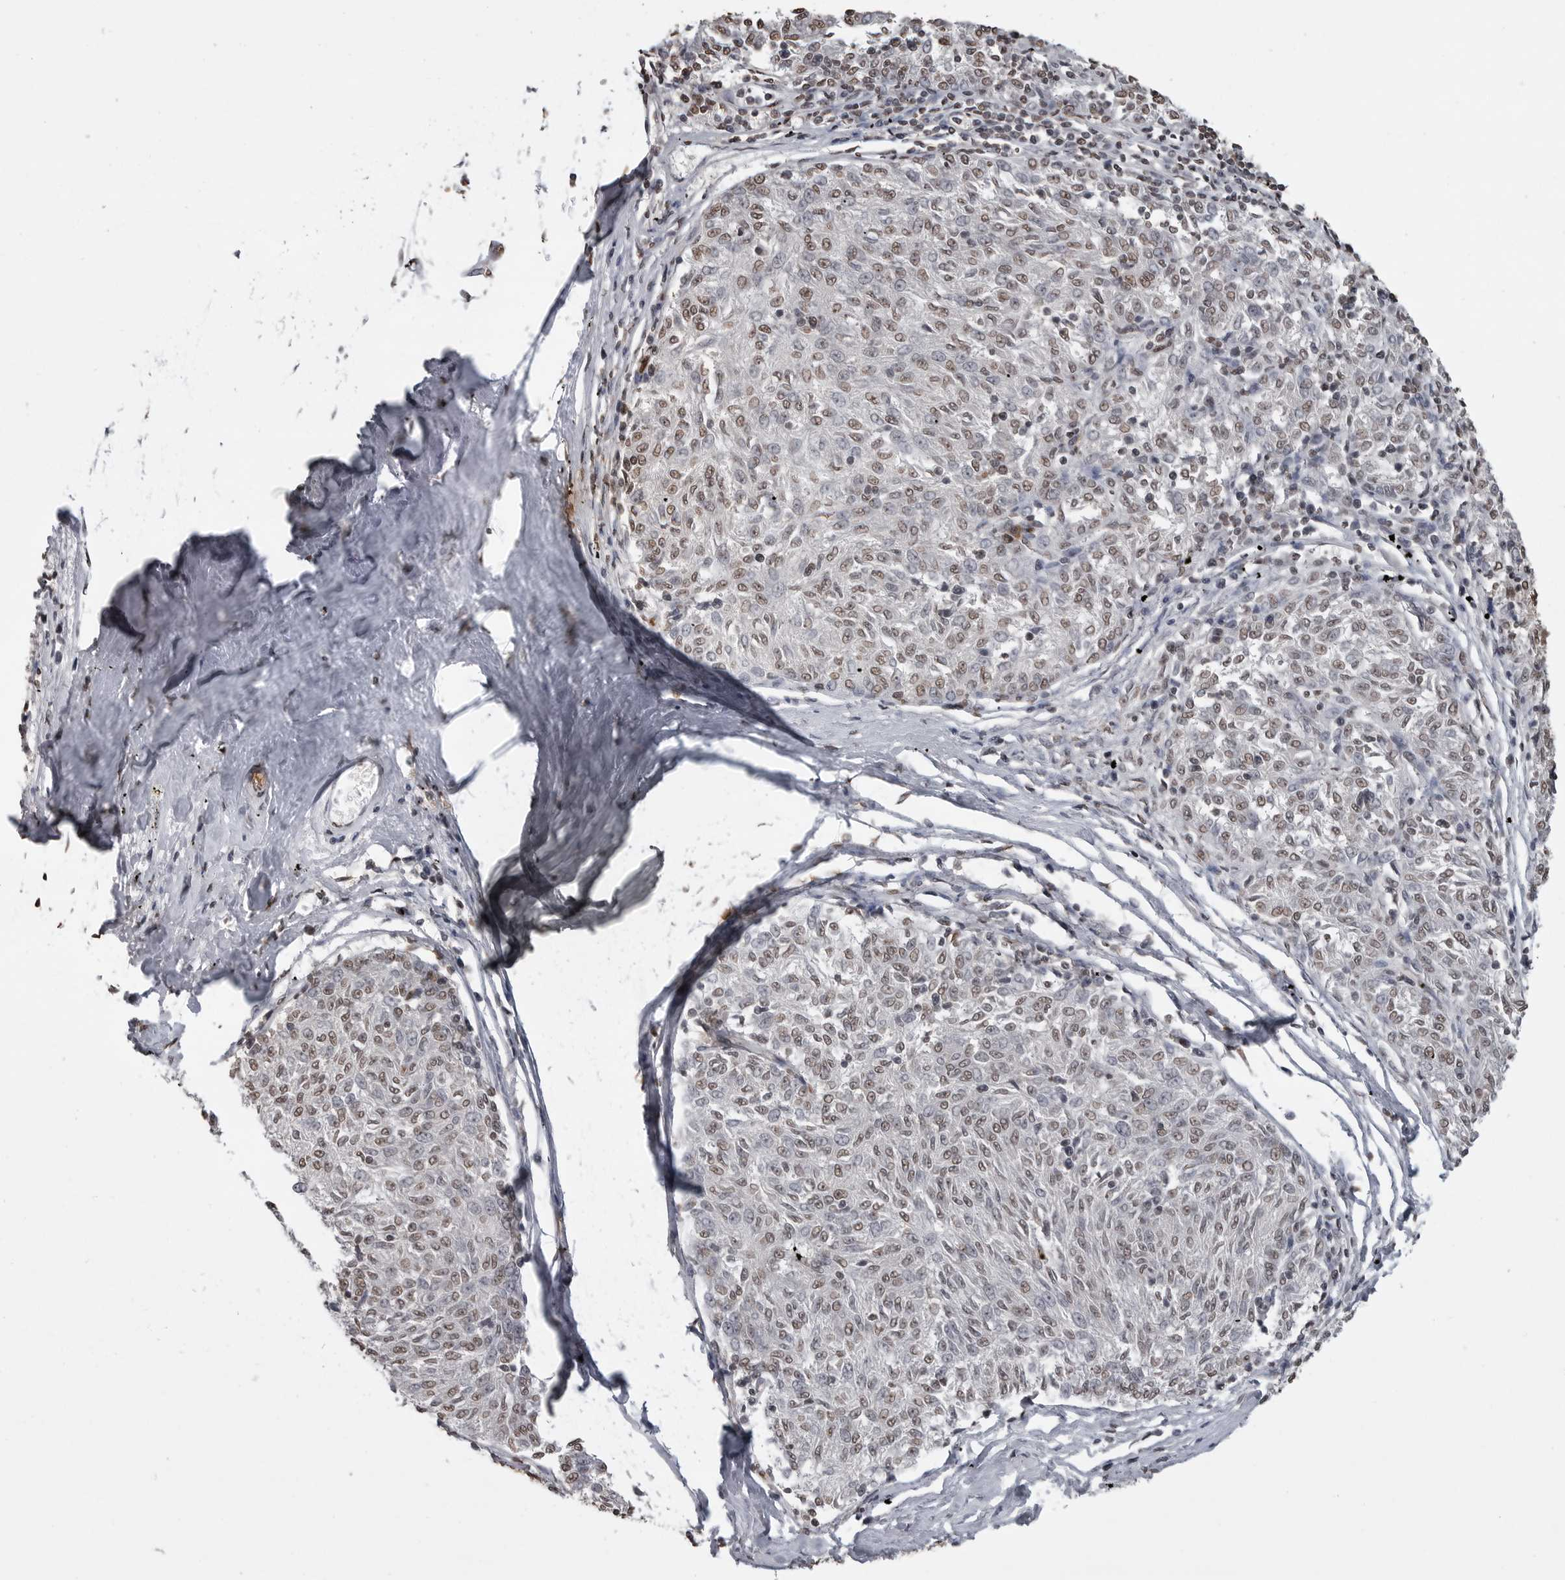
{"staining": {"intensity": "weak", "quantity": ">75%", "location": "nuclear"}, "tissue": "melanoma", "cell_type": "Tumor cells", "image_type": "cancer", "snomed": [{"axis": "morphology", "description": "Malignant melanoma, NOS"}, {"axis": "topography", "description": "Skin"}], "caption": "Malignant melanoma tissue reveals weak nuclear positivity in about >75% of tumor cells (brown staining indicates protein expression, while blue staining denotes nuclei).", "gene": "SMAD2", "patient": {"sex": "female", "age": 72}}